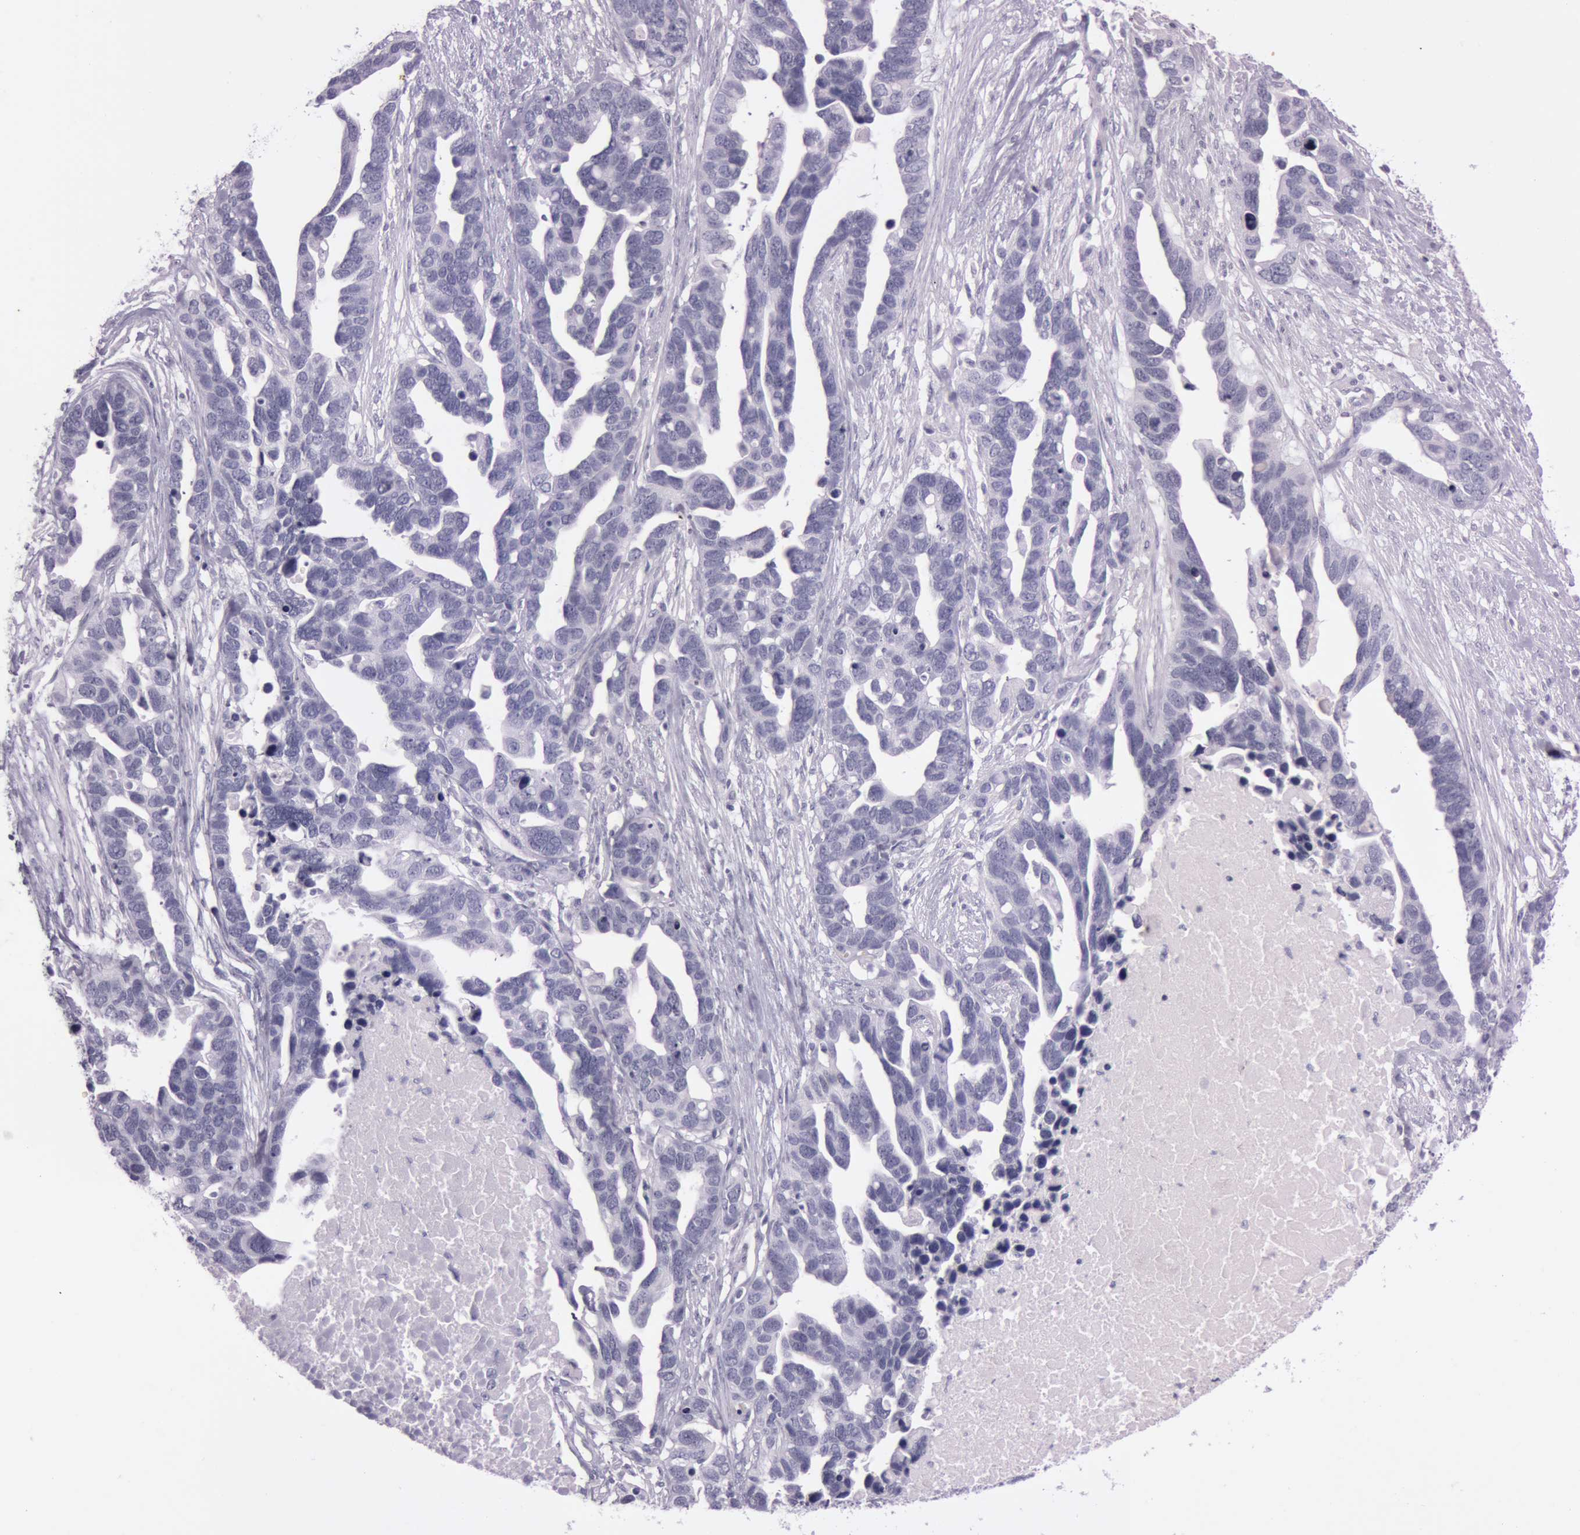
{"staining": {"intensity": "negative", "quantity": "none", "location": "none"}, "tissue": "ovarian cancer", "cell_type": "Tumor cells", "image_type": "cancer", "snomed": [{"axis": "morphology", "description": "Cystadenocarcinoma, serous, NOS"}, {"axis": "topography", "description": "Ovary"}], "caption": "This is an immunohistochemistry (IHC) histopathology image of ovarian cancer (serous cystadenocarcinoma). There is no positivity in tumor cells.", "gene": "S100A7", "patient": {"sex": "female", "age": 54}}